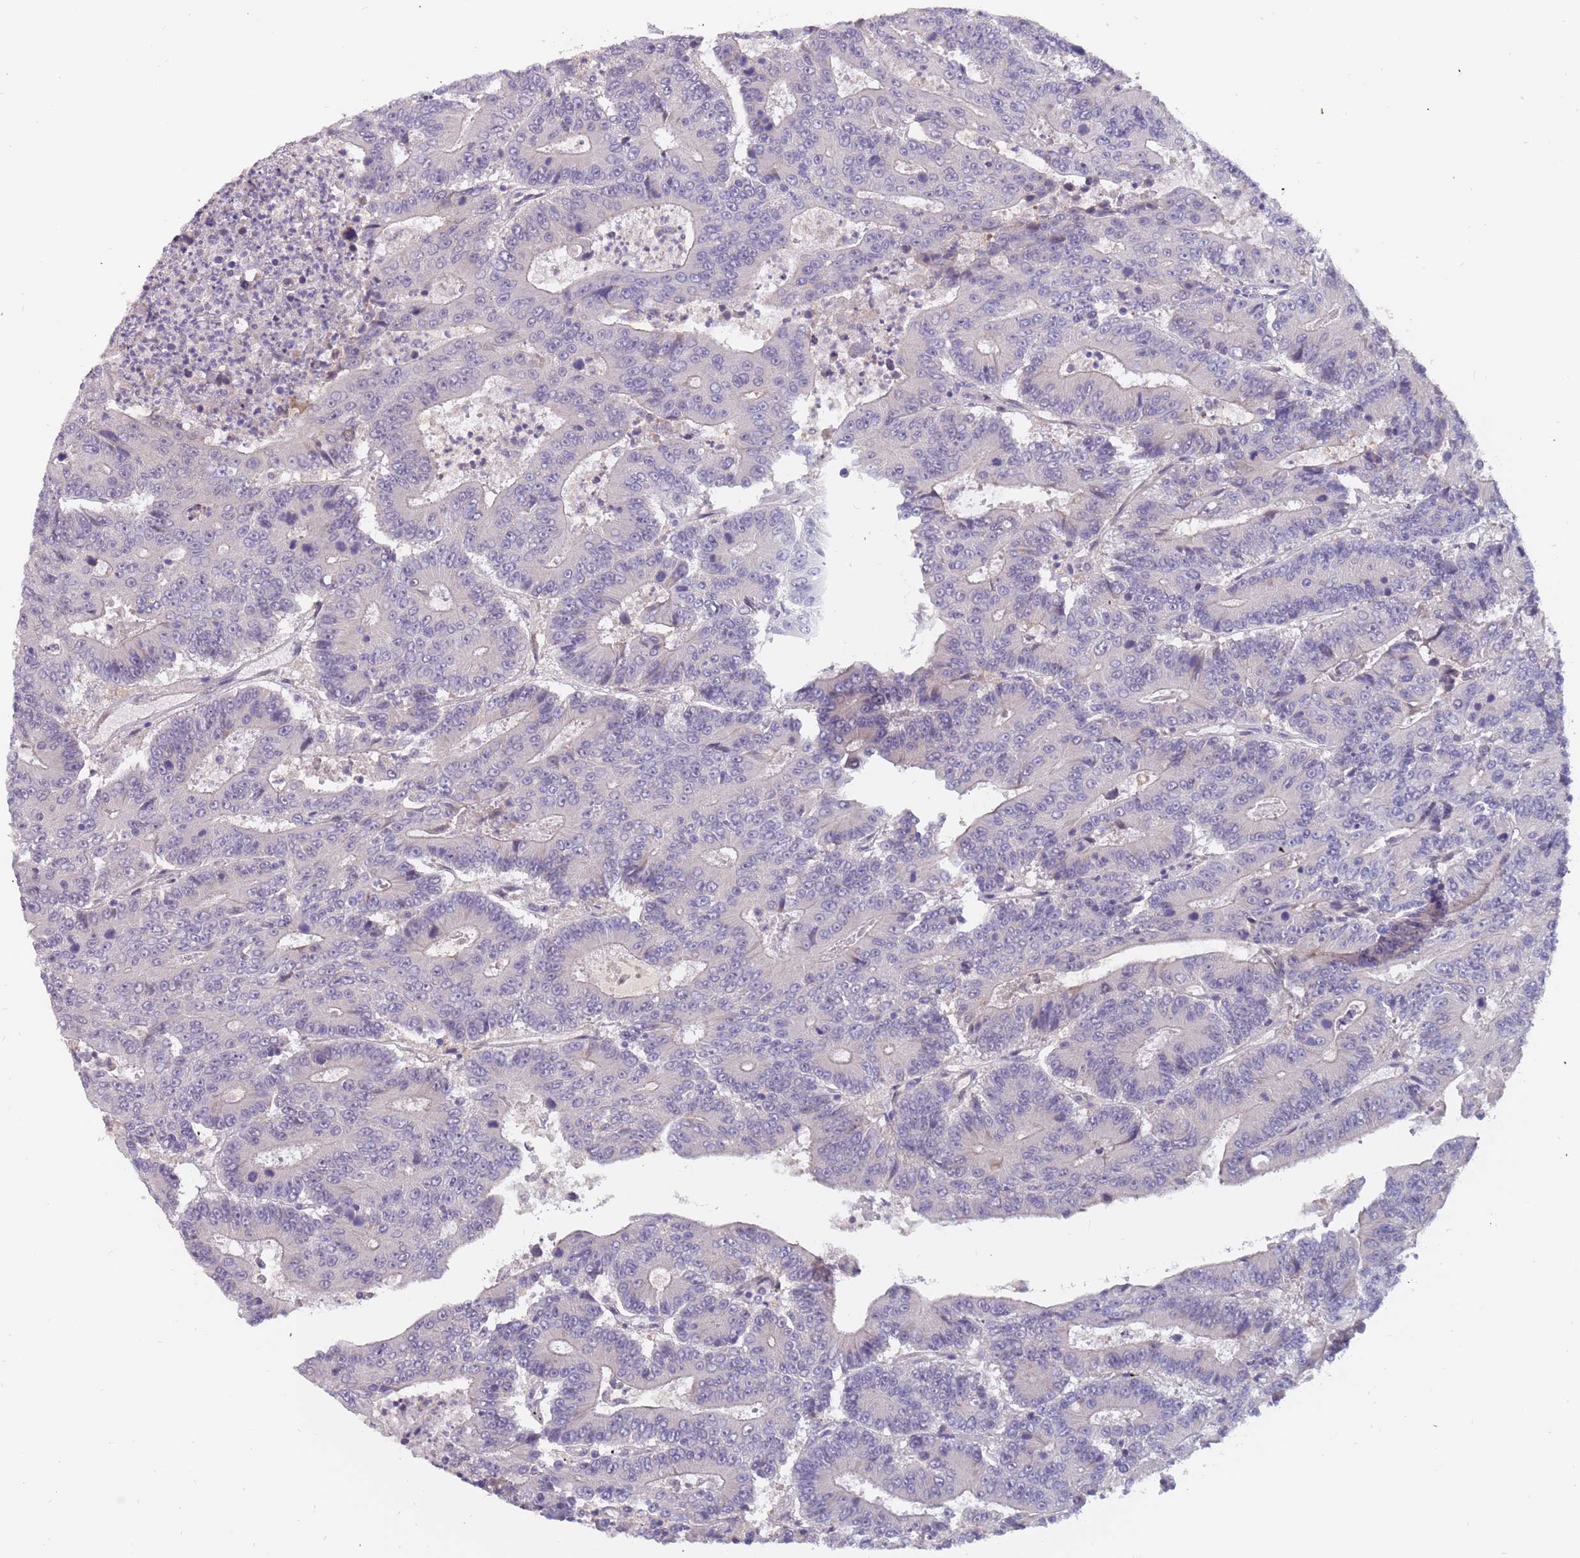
{"staining": {"intensity": "negative", "quantity": "none", "location": "none"}, "tissue": "colorectal cancer", "cell_type": "Tumor cells", "image_type": "cancer", "snomed": [{"axis": "morphology", "description": "Adenocarcinoma, NOS"}, {"axis": "topography", "description": "Colon"}], "caption": "Colorectal adenocarcinoma was stained to show a protein in brown. There is no significant positivity in tumor cells.", "gene": "ZNF746", "patient": {"sex": "male", "age": 83}}